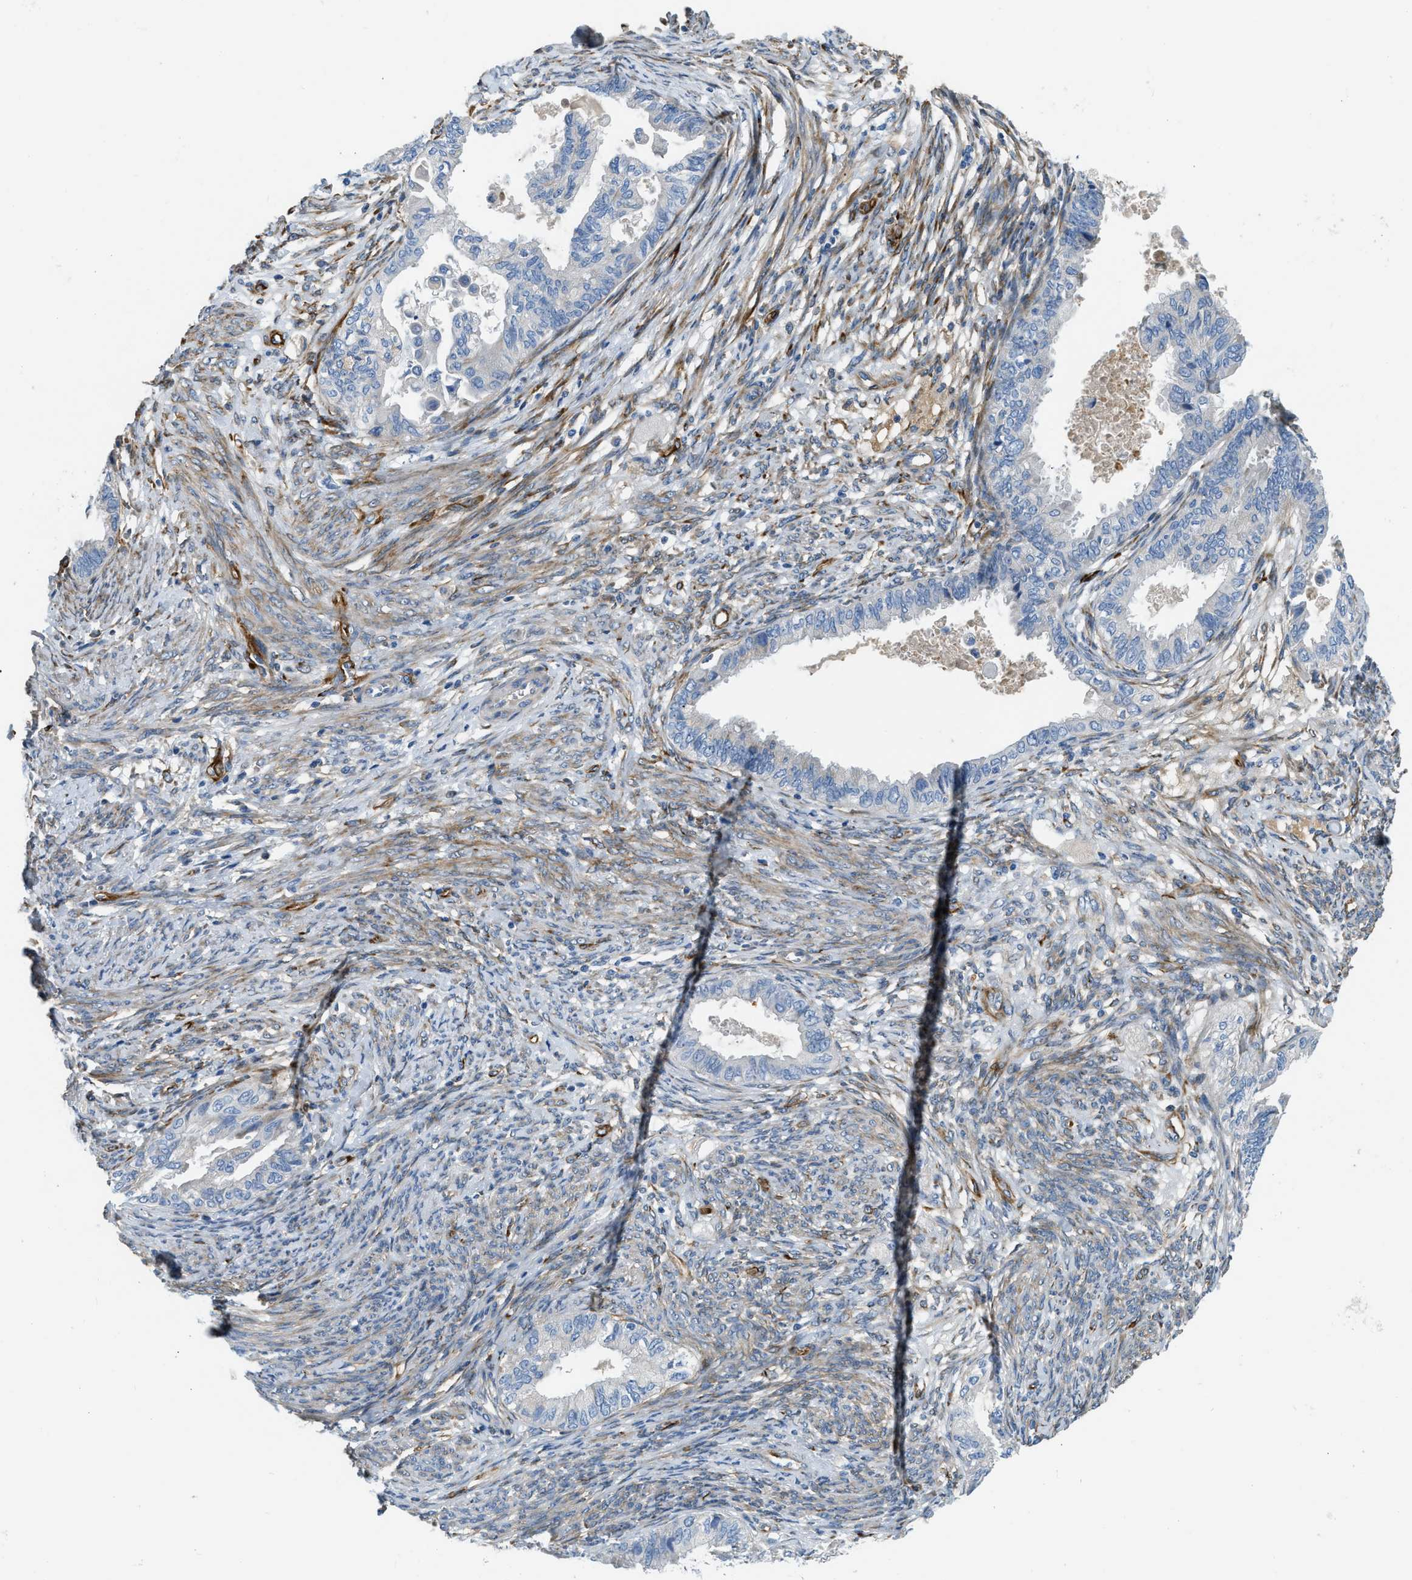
{"staining": {"intensity": "negative", "quantity": "none", "location": "none"}, "tissue": "cervical cancer", "cell_type": "Tumor cells", "image_type": "cancer", "snomed": [{"axis": "morphology", "description": "Normal tissue, NOS"}, {"axis": "morphology", "description": "Adenocarcinoma, NOS"}, {"axis": "topography", "description": "Cervix"}, {"axis": "topography", "description": "Endometrium"}], "caption": "A photomicrograph of cervical cancer (adenocarcinoma) stained for a protein exhibits no brown staining in tumor cells.", "gene": "COL15A1", "patient": {"sex": "female", "age": 86}}